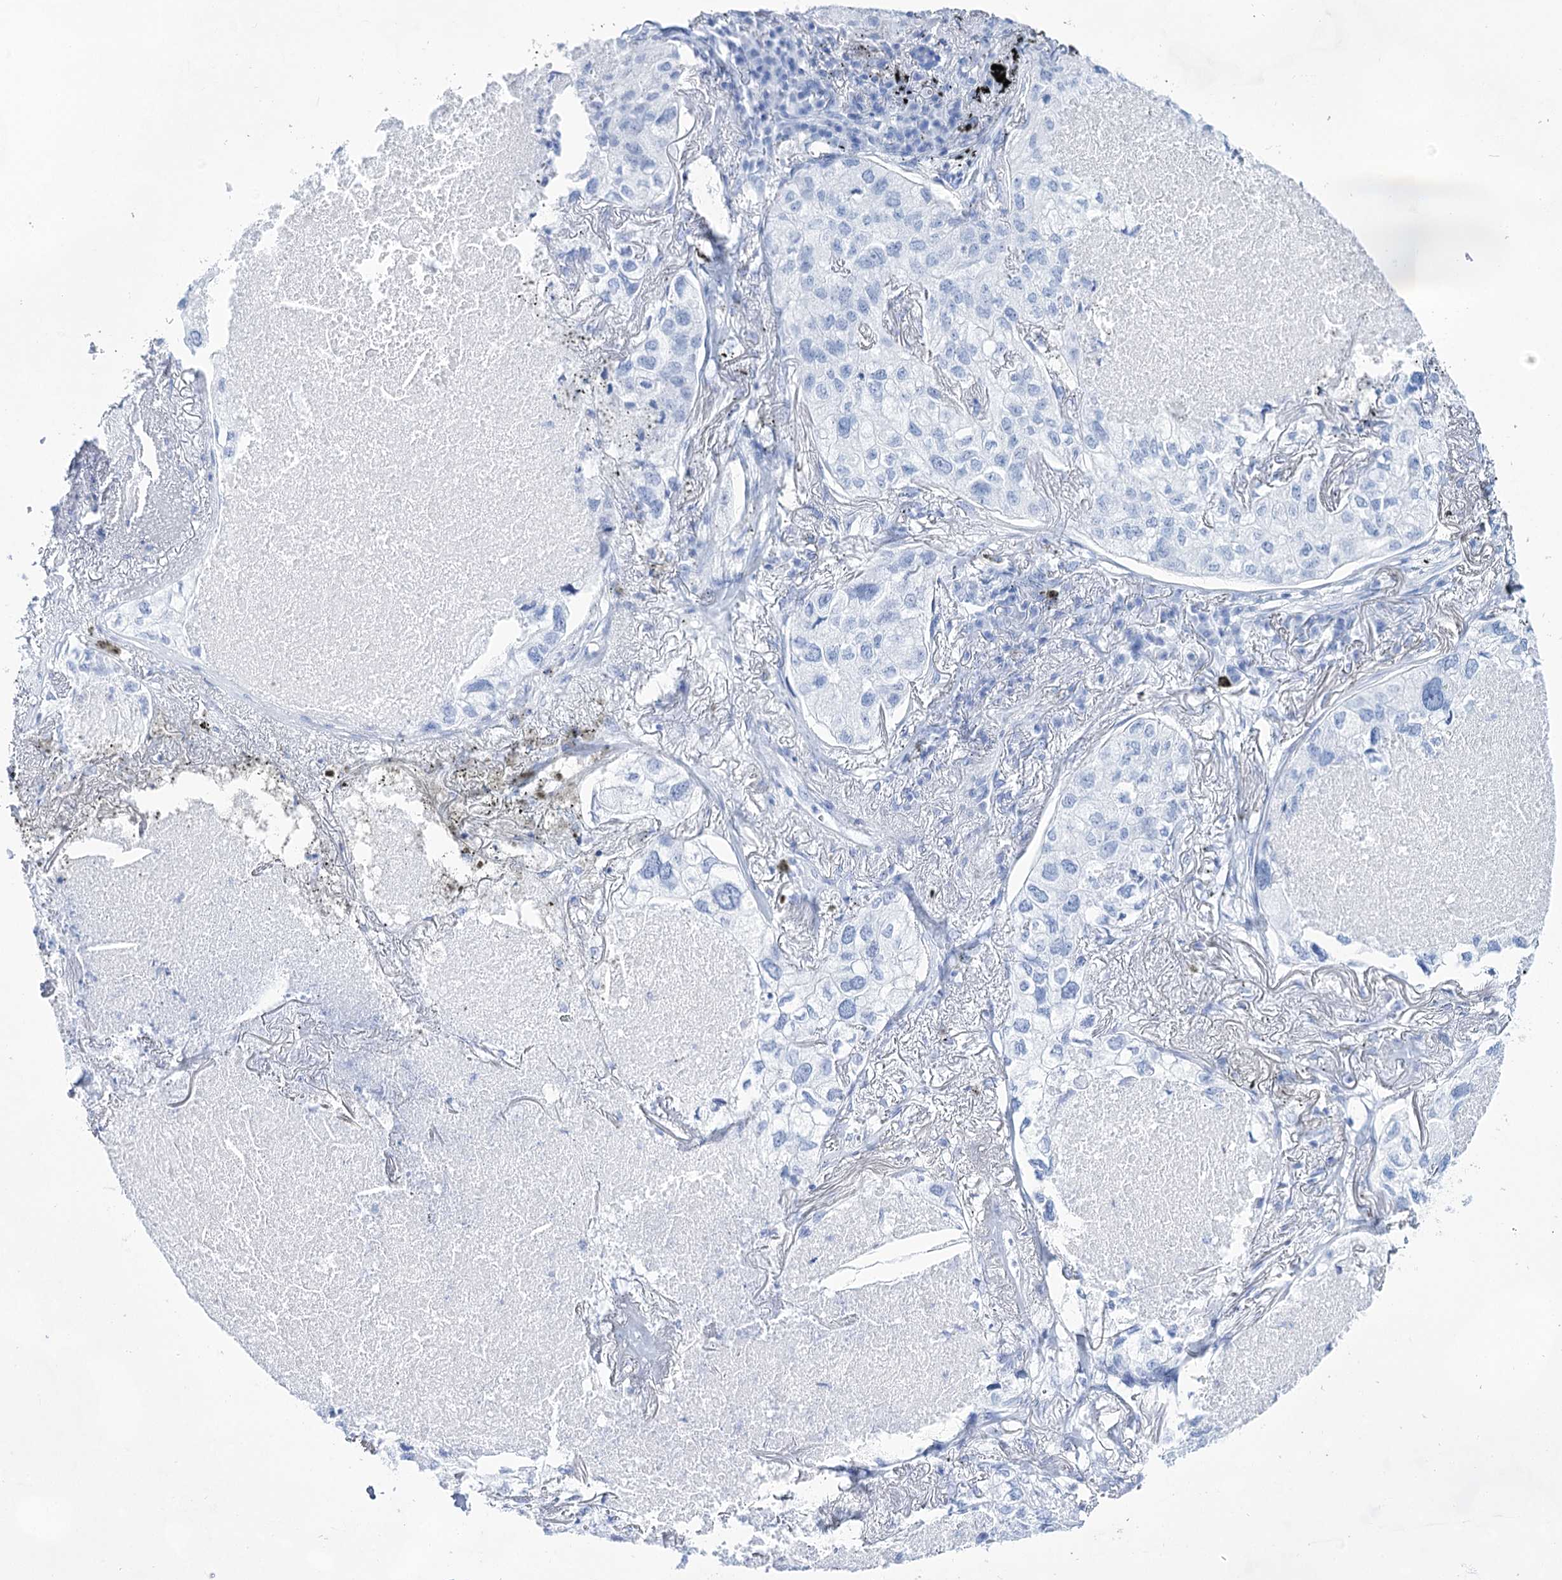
{"staining": {"intensity": "negative", "quantity": "none", "location": "none"}, "tissue": "lung cancer", "cell_type": "Tumor cells", "image_type": "cancer", "snomed": [{"axis": "morphology", "description": "Adenocarcinoma, NOS"}, {"axis": "topography", "description": "Lung"}], "caption": "There is no significant expression in tumor cells of lung cancer (adenocarcinoma).", "gene": "LALBA", "patient": {"sex": "male", "age": 65}}